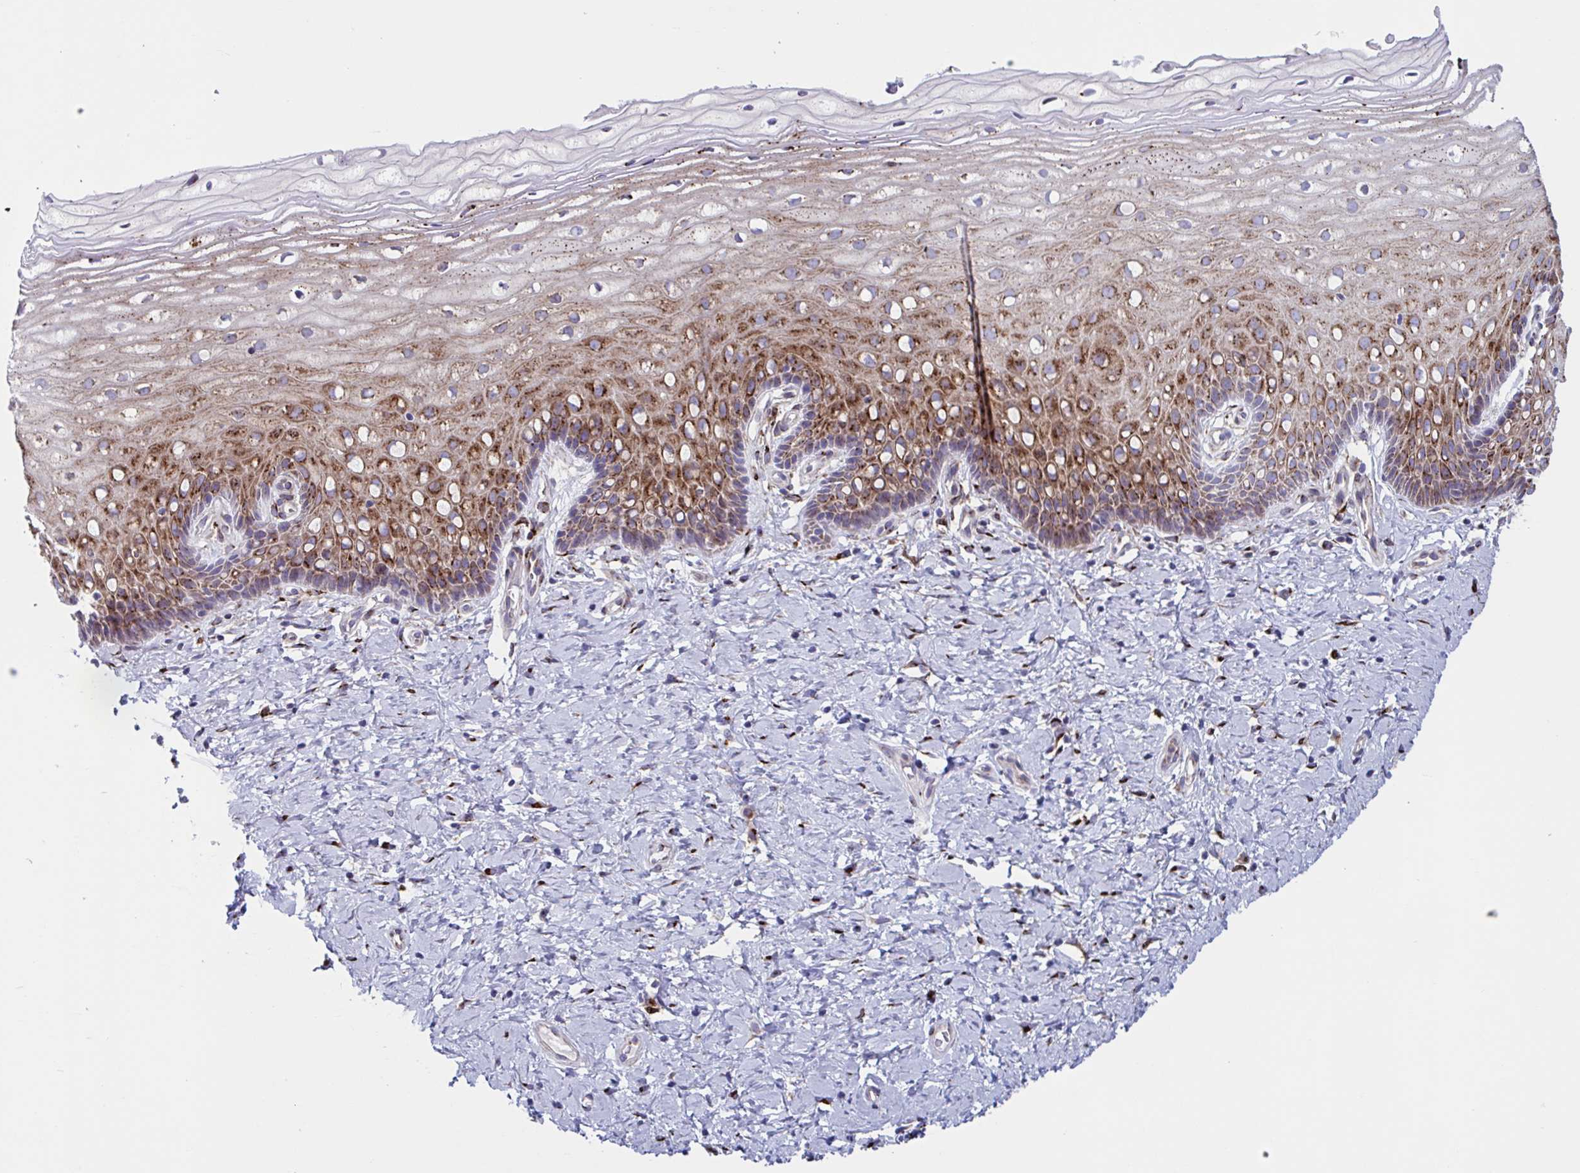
{"staining": {"intensity": "strong", "quantity": "25%-75%", "location": "cytoplasmic/membranous"}, "tissue": "cervix", "cell_type": "Squamous epithelial cells", "image_type": "normal", "snomed": [{"axis": "morphology", "description": "Normal tissue, NOS"}, {"axis": "topography", "description": "Cervix"}], "caption": "Immunohistochemistry micrograph of unremarkable cervix stained for a protein (brown), which reveals high levels of strong cytoplasmic/membranous positivity in approximately 25%-75% of squamous epithelial cells.", "gene": "RFK", "patient": {"sex": "female", "age": 37}}